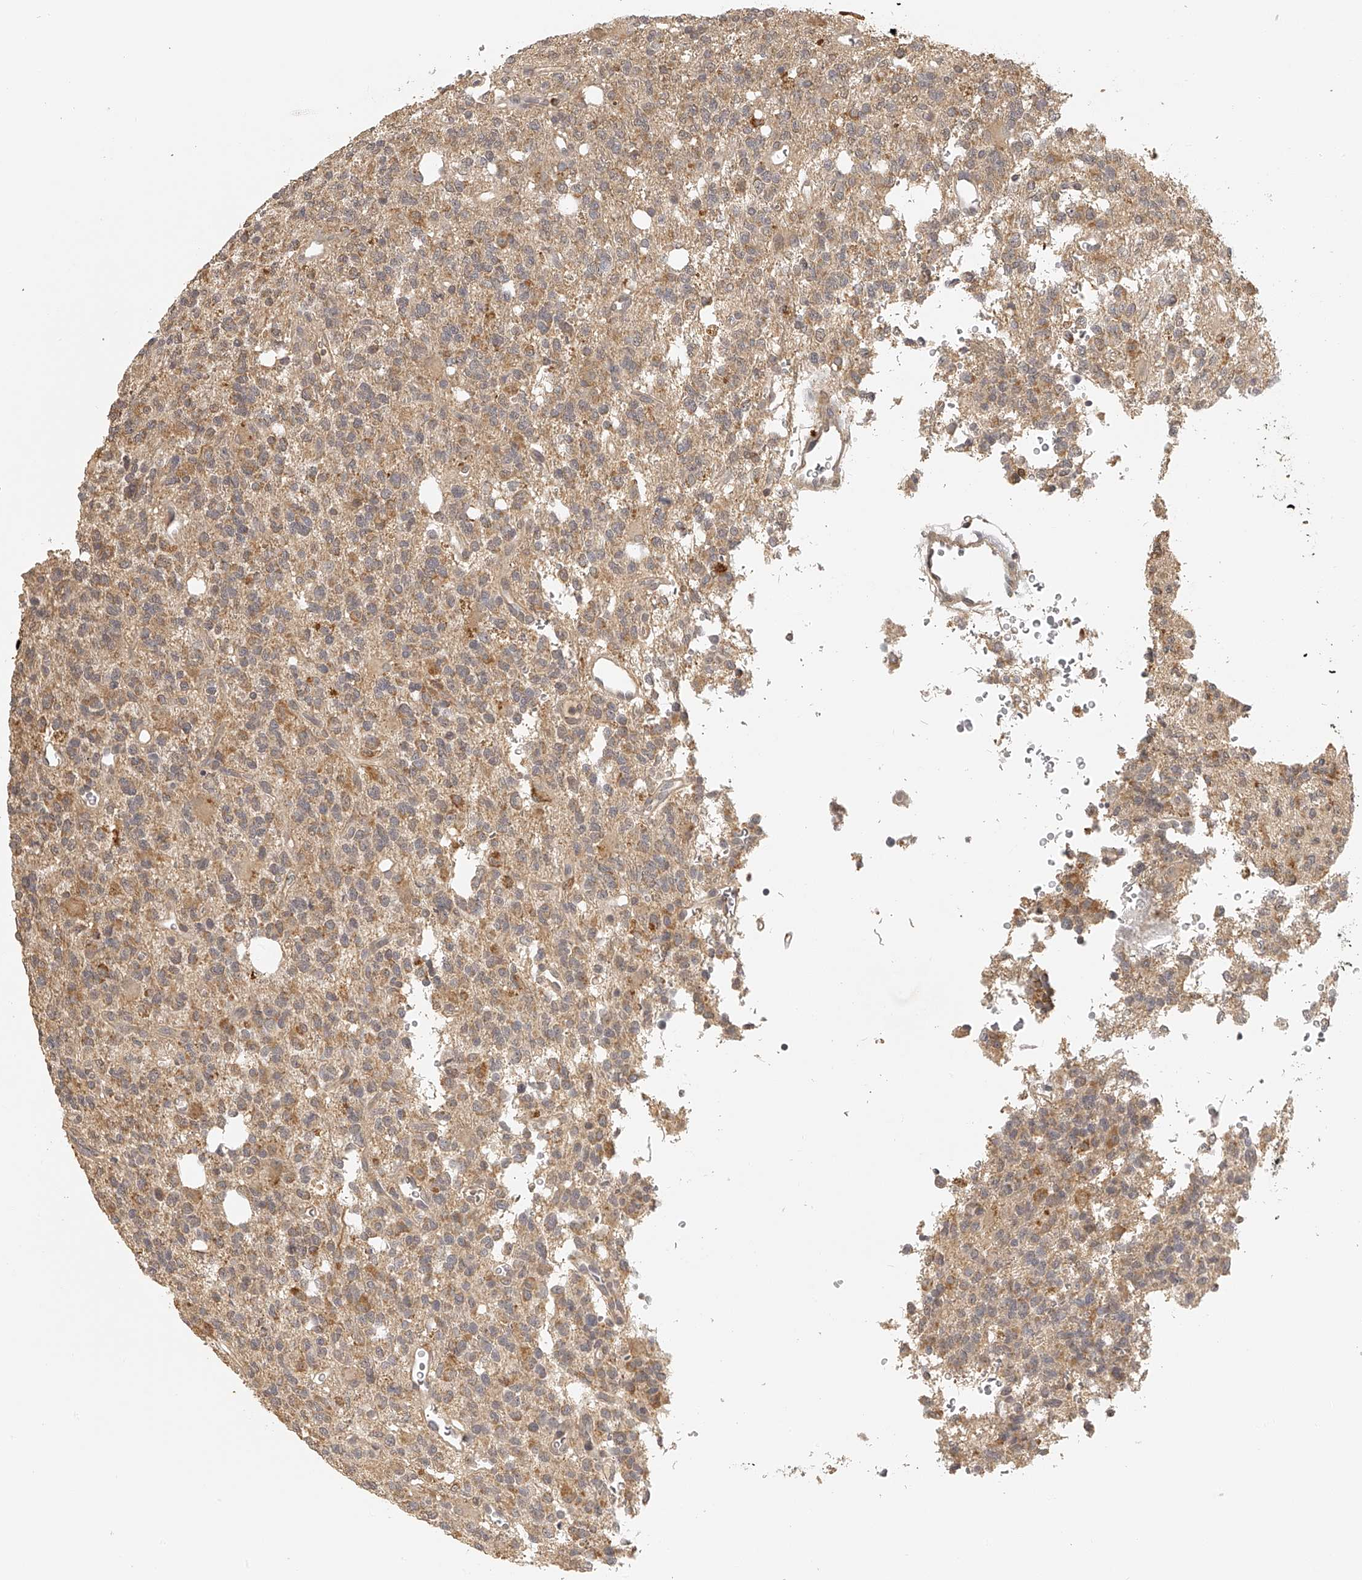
{"staining": {"intensity": "weak", "quantity": "<25%", "location": "cytoplasmic/membranous"}, "tissue": "glioma", "cell_type": "Tumor cells", "image_type": "cancer", "snomed": [{"axis": "morphology", "description": "Glioma, malignant, High grade"}, {"axis": "topography", "description": "Brain"}], "caption": "Micrograph shows no protein positivity in tumor cells of high-grade glioma (malignant) tissue.", "gene": "BCL2L11", "patient": {"sex": "female", "age": 62}}